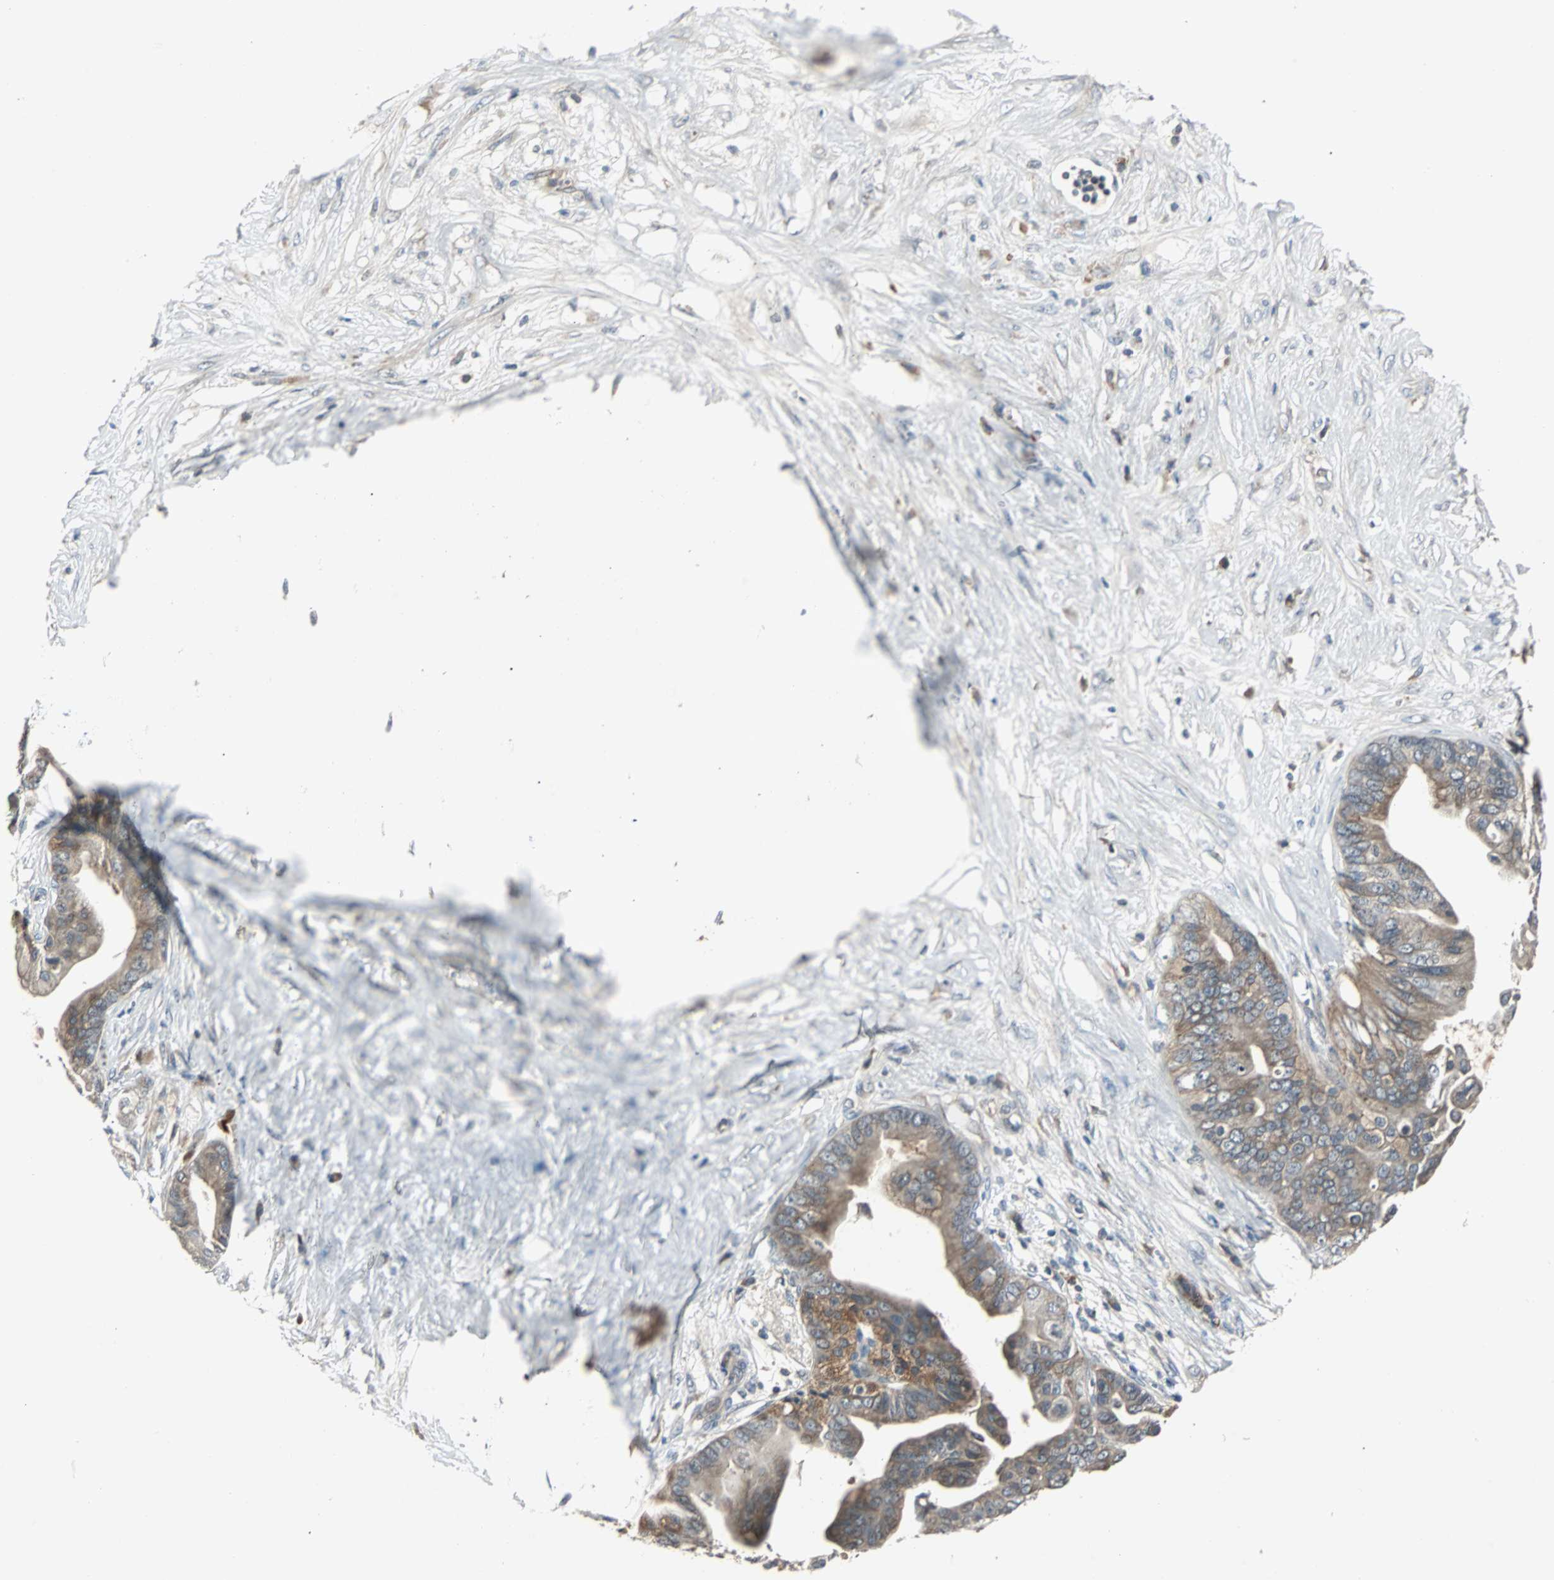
{"staining": {"intensity": "moderate", "quantity": ">75%", "location": "cytoplasmic/membranous"}, "tissue": "pancreatic cancer", "cell_type": "Tumor cells", "image_type": "cancer", "snomed": [{"axis": "morphology", "description": "Adenocarcinoma, NOS"}, {"axis": "topography", "description": "Pancreas"}], "caption": "An image of adenocarcinoma (pancreatic) stained for a protein shows moderate cytoplasmic/membranous brown staining in tumor cells.", "gene": "ARF1", "patient": {"sex": "female", "age": 75}}